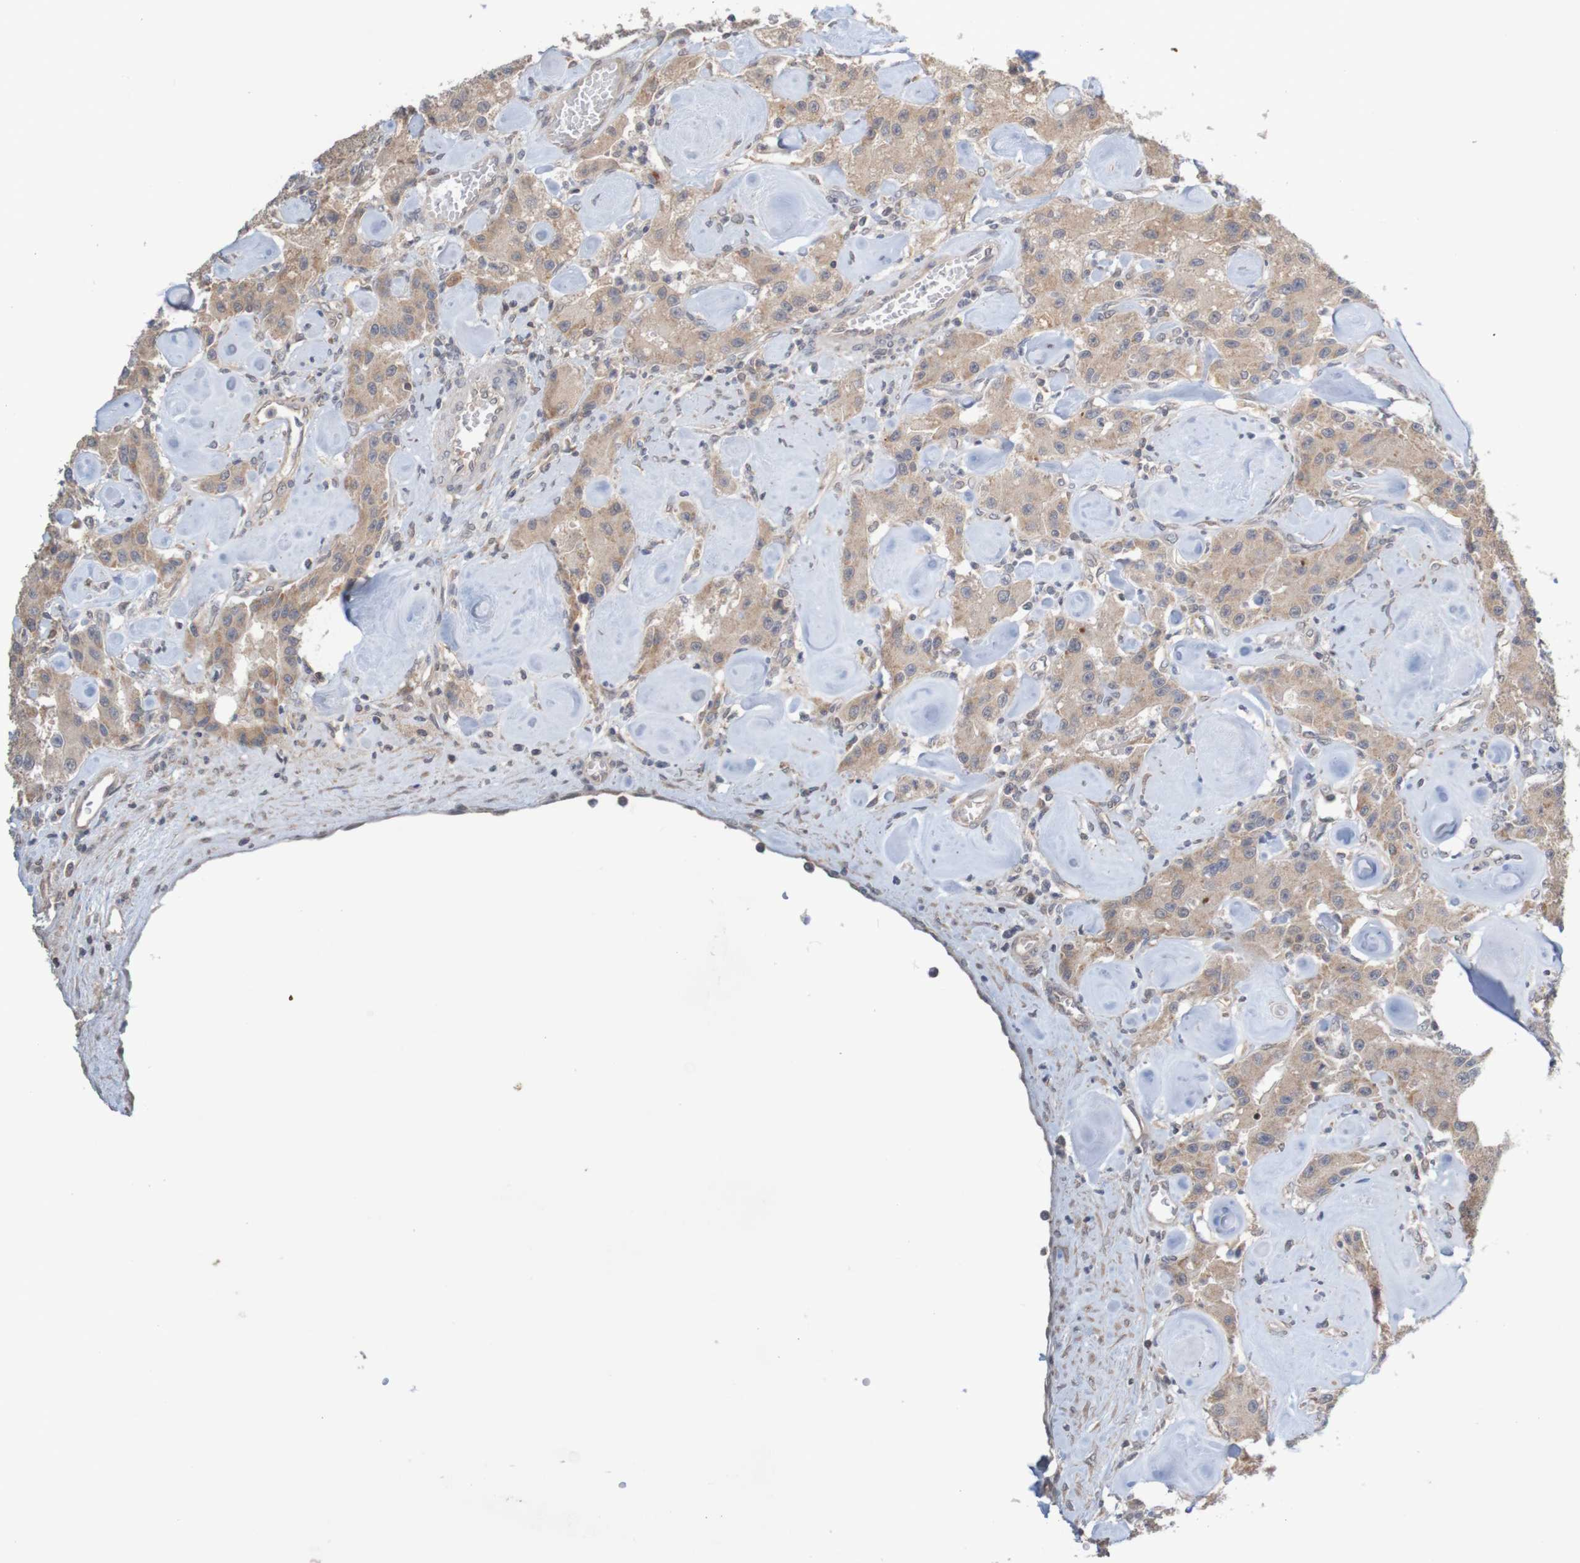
{"staining": {"intensity": "weak", "quantity": ">75%", "location": "cytoplasmic/membranous"}, "tissue": "carcinoid", "cell_type": "Tumor cells", "image_type": "cancer", "snomed": [{"axis": "morphology", "description": "Carcinoid, malignant, NOS"}, {"axis": "topography", "description": "Pancreas"}], "caption": "The immunohistochemical stain highlights weak cytoplasmic/membranous positivity in tumor cells of carcinoid tissue.", "gene": "ANKK1", "patient": {"sex": "male", "age": 41}}